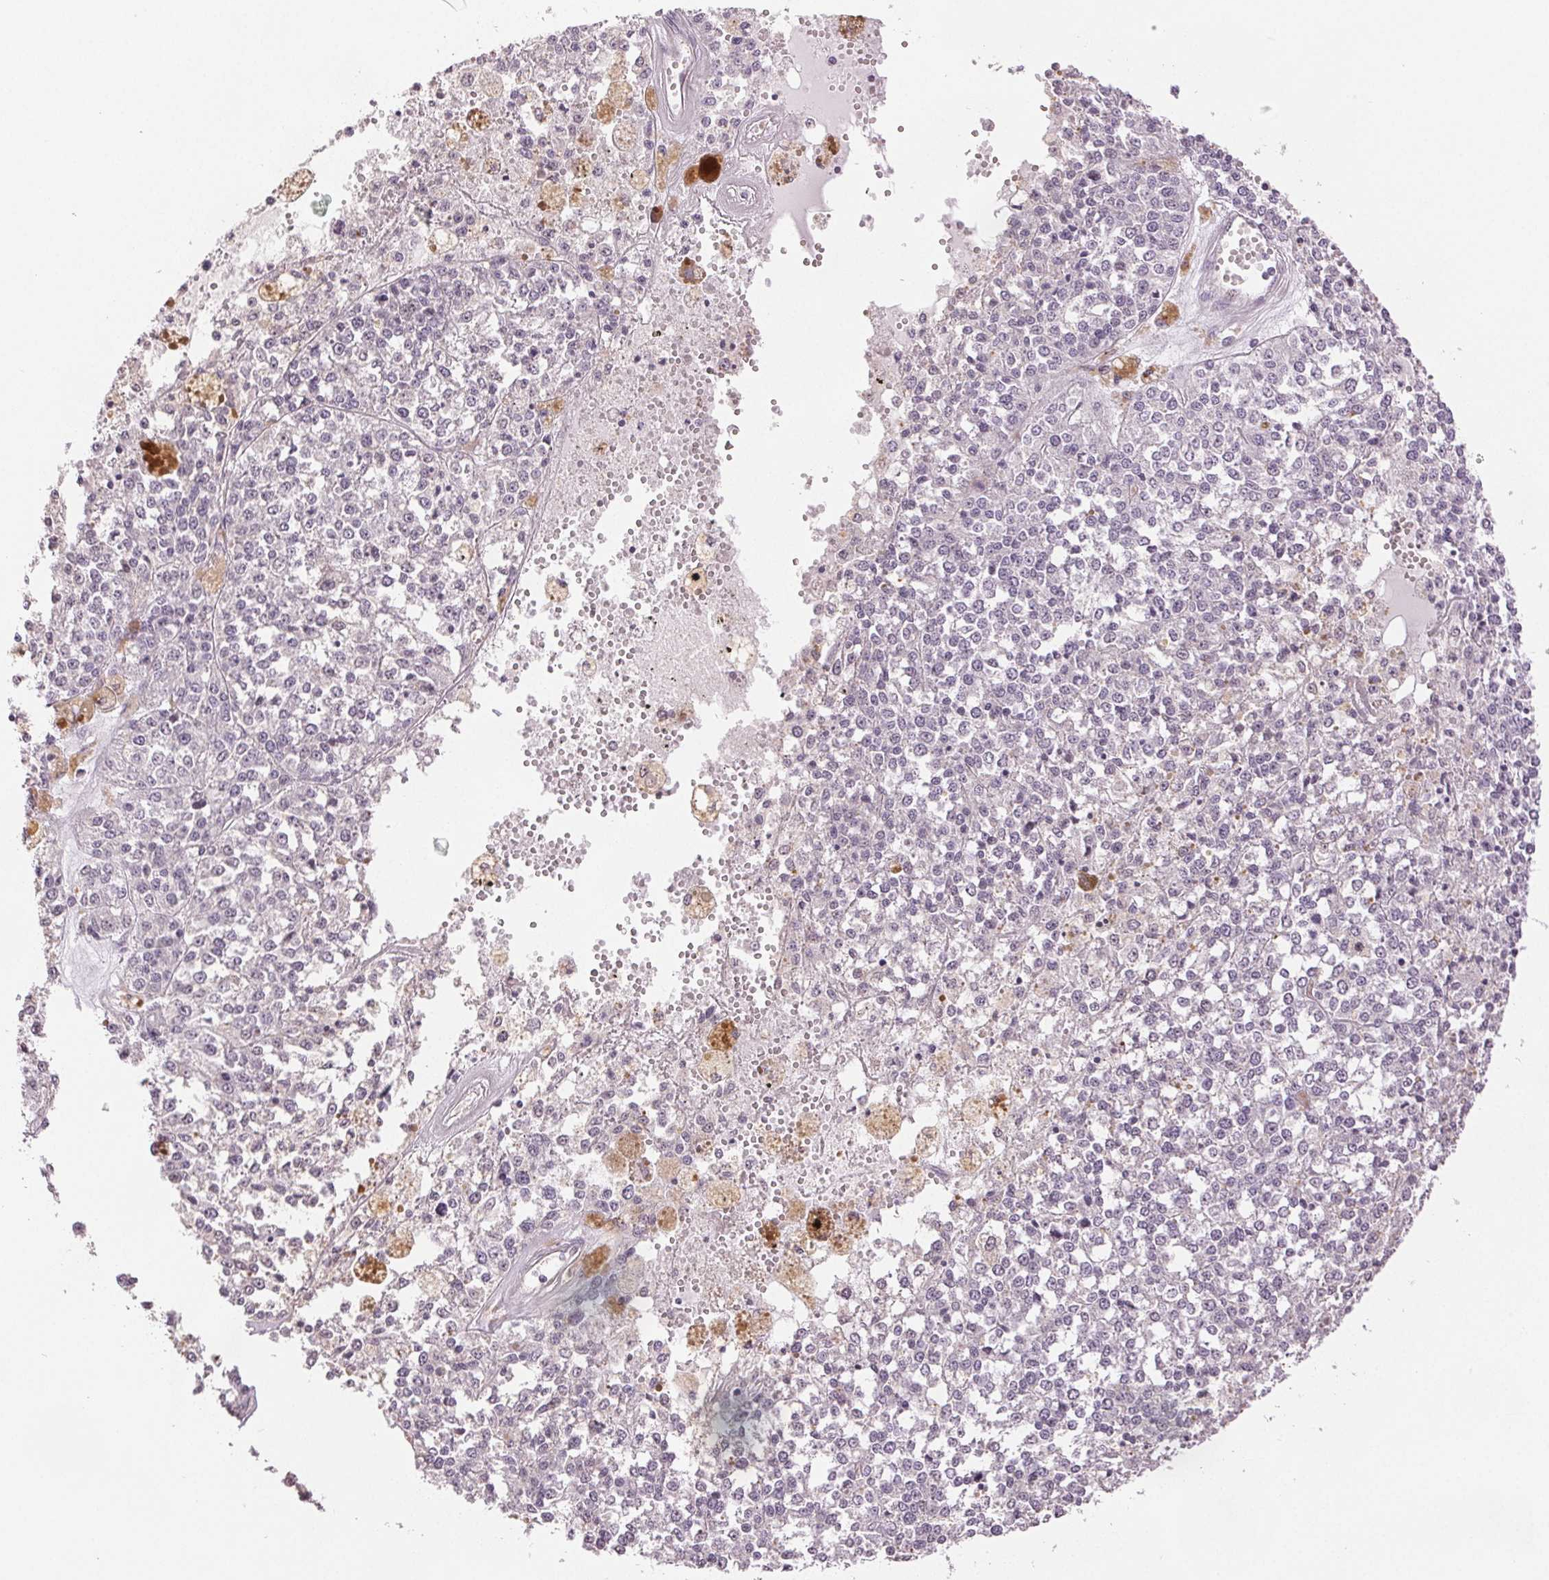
{"staining": {"intensity": "negative", "quantity": "none", "location": "none"}, "tissue": "melanoma", "cell_type": "Tumor cells", "image_type": "cancer", "snomed": [{"axis": "morphology", "description": "Malignant melanoma, Metastatic site"}, {"axis": "topography", "description": "Lymph node"}], "caption": "Melanoma was stained to show a protein in brown. There is no significant positivity in tumor cells.", "gene": "PLCB1", "patient": {"sex": "female", "age": 64}}